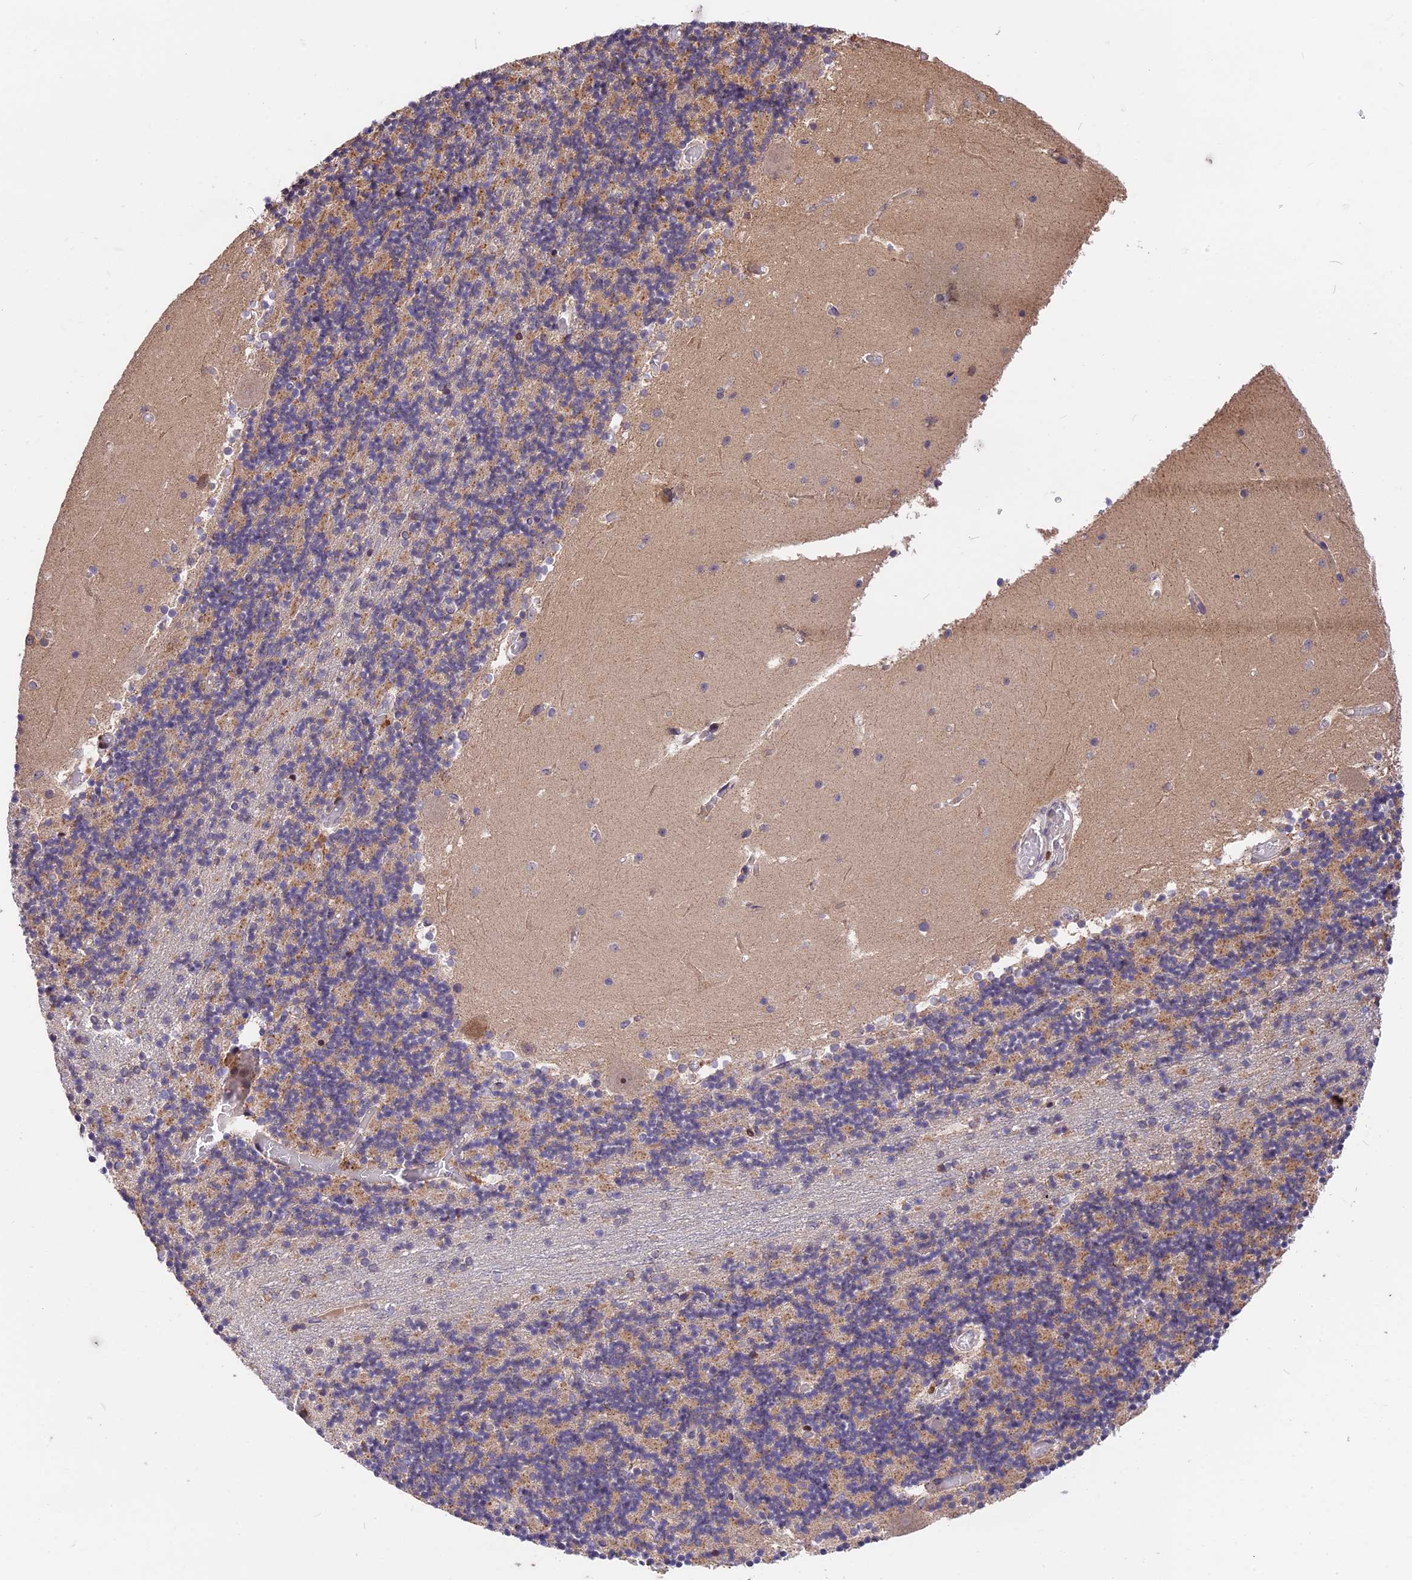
{"staining": {"intensity": "weak", "quantity": "25%-75%", "location": "cytoplasmic/membranous"}, "tissue": "cerebellum", "cell_type": "Cells in granular layer", "image_type": "normal", "snomed": [{"axis": "morphology", "description": "Normal tissue, NOS"}, {"axis": "topography", "description": "Cerebellum"}], "caption": "Brown immunohistochemical staining in benign cerebellum demonstrates weak cytoplasmic/membranous positivity in about 25%-75% of cells in granular layer. The staining was performed using DAB, with brown indicating positive protein expression. Nuclei are stained blue with hematoxylin.", "gene": "RERGL", "patient": {"sex": "female", "age": 28}}